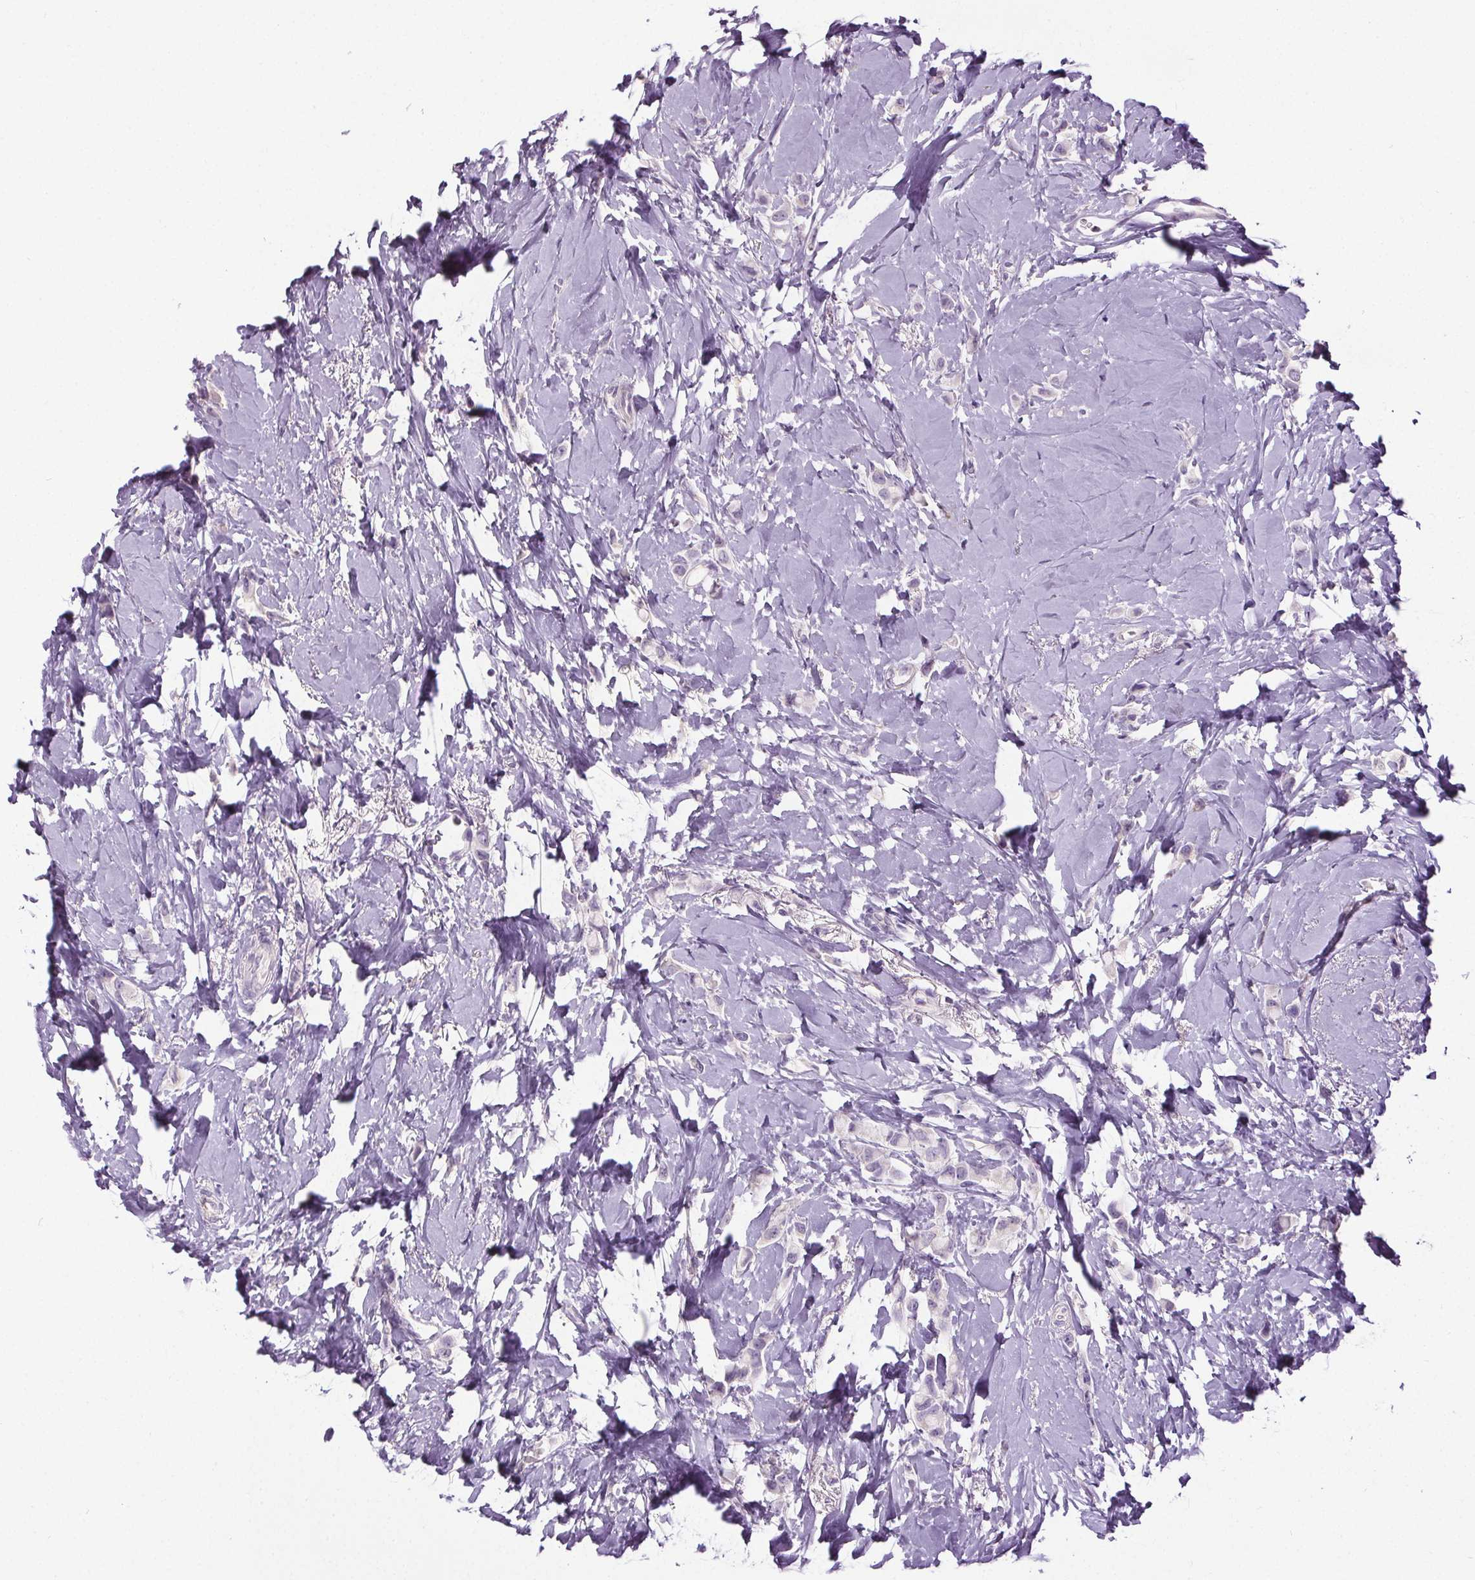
{"staining": {"intensity": "negative", "quantity": "none", "location": "none"}, "tissue": "breast cancer", "cell_type": "Tumor cells", "image_type": "cancer", "snomed": [{"axis": "morphology", "description": "Lobular carcinoma"}, {"axis": "topography", "description": "Breast"}], "caption": "DAB (3,3'-diaminobenzidine) immunohistochemical staining of human breast cancer reveals no significant staining in tumor cells. The staining is performed using DAB brown chromogen with nuclei counter-stained in using hematoxylin.", "gene": "GPIHBP1", "patient": {"sex": "female", "age": 66}}